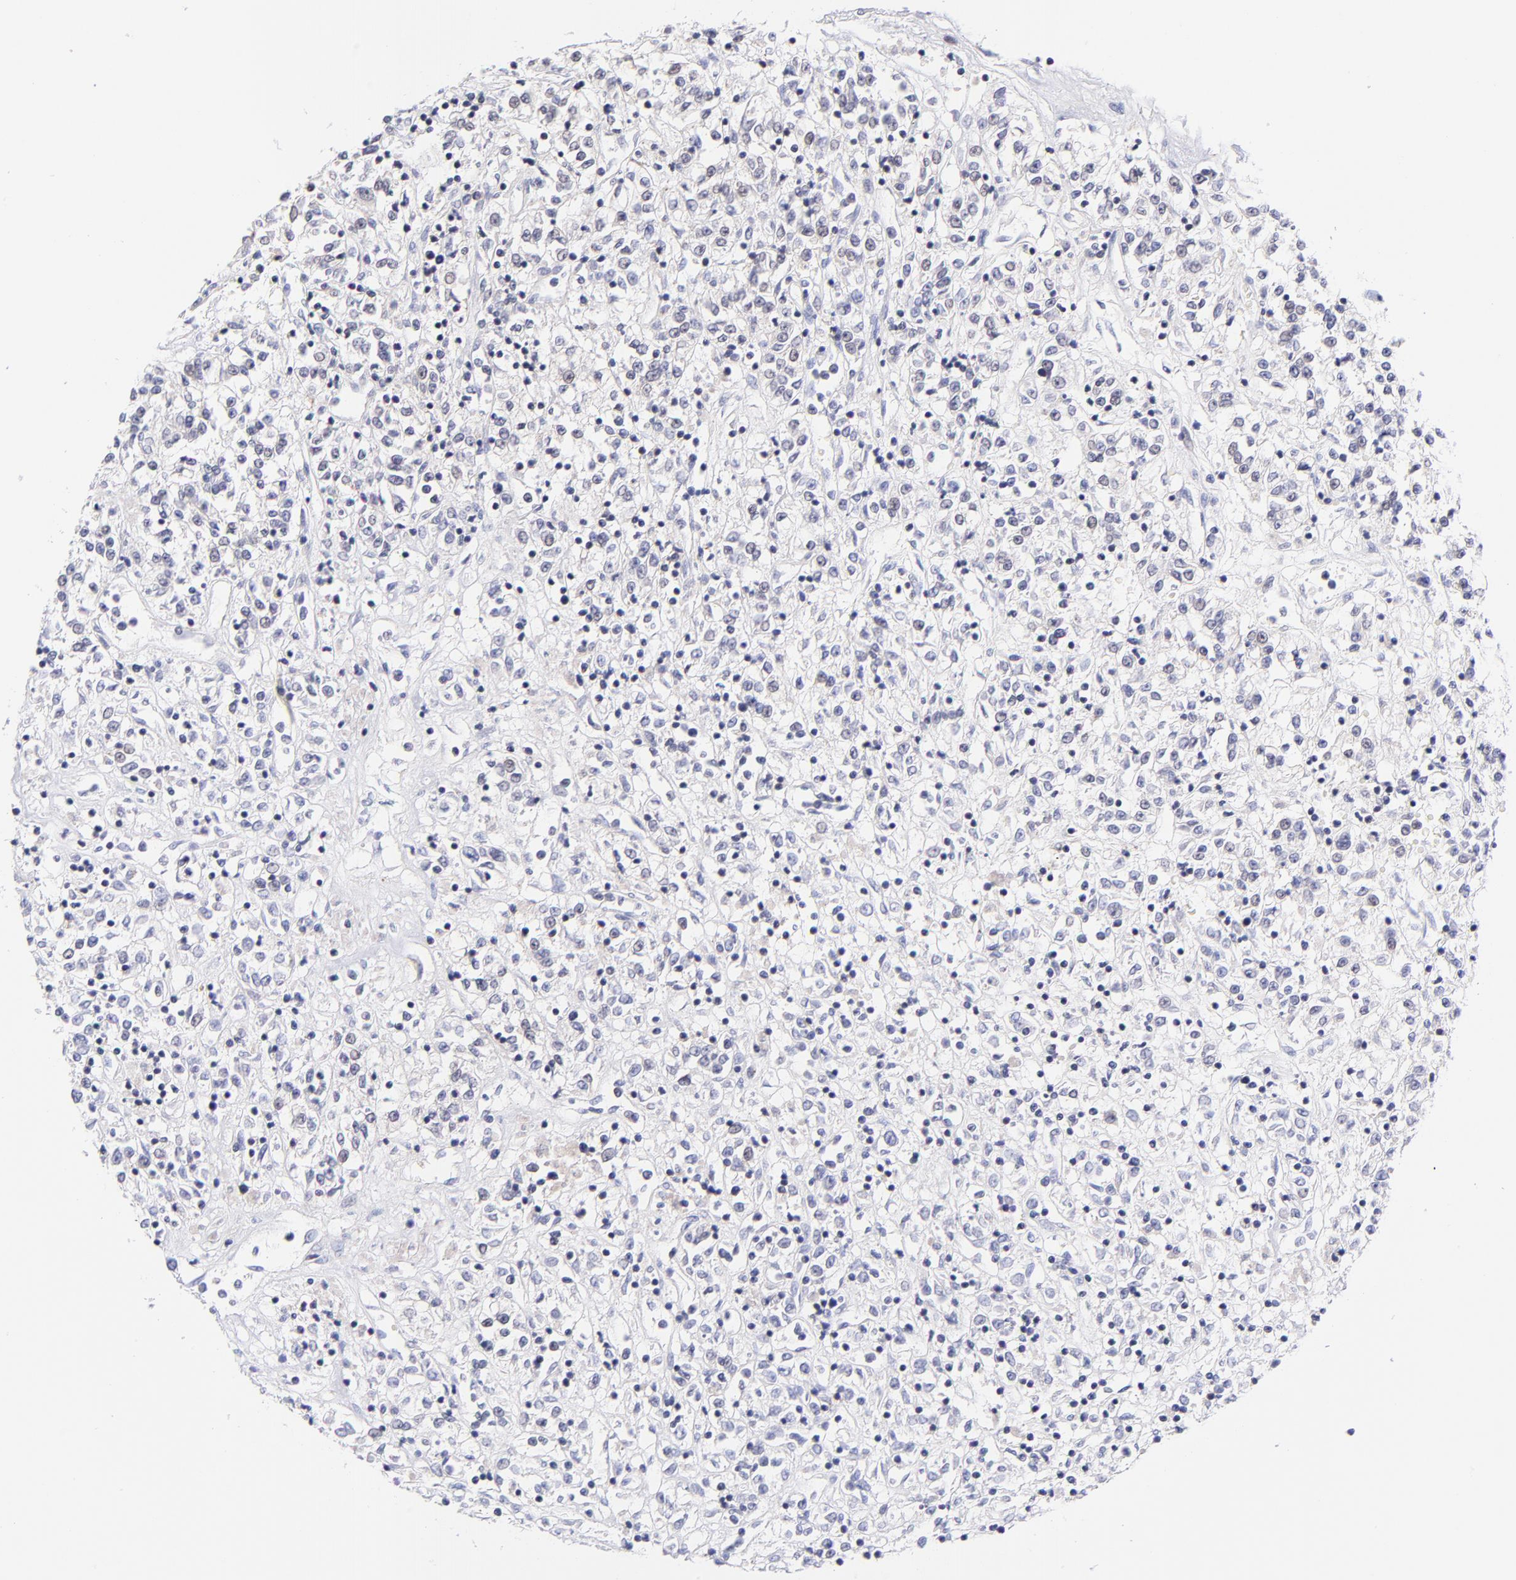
{"staining": {"intensity": "negative", "quantity": "none", "location": "none"}, "tissue": "renal cancer", "cell_type": "Tumor cells", "image_type": "cancer", "snomed": [{"axis": "morphology", "description": "Adenocarcinoma, NOS"}, {"axis": "topography", "description": "Kidney"}], "caption": "A photomicrograph of human renal adenocarcinoma is negative for staining in tumor cells.", "gene": "SOX6", "patient": {"sex": "female", "age": 76}}